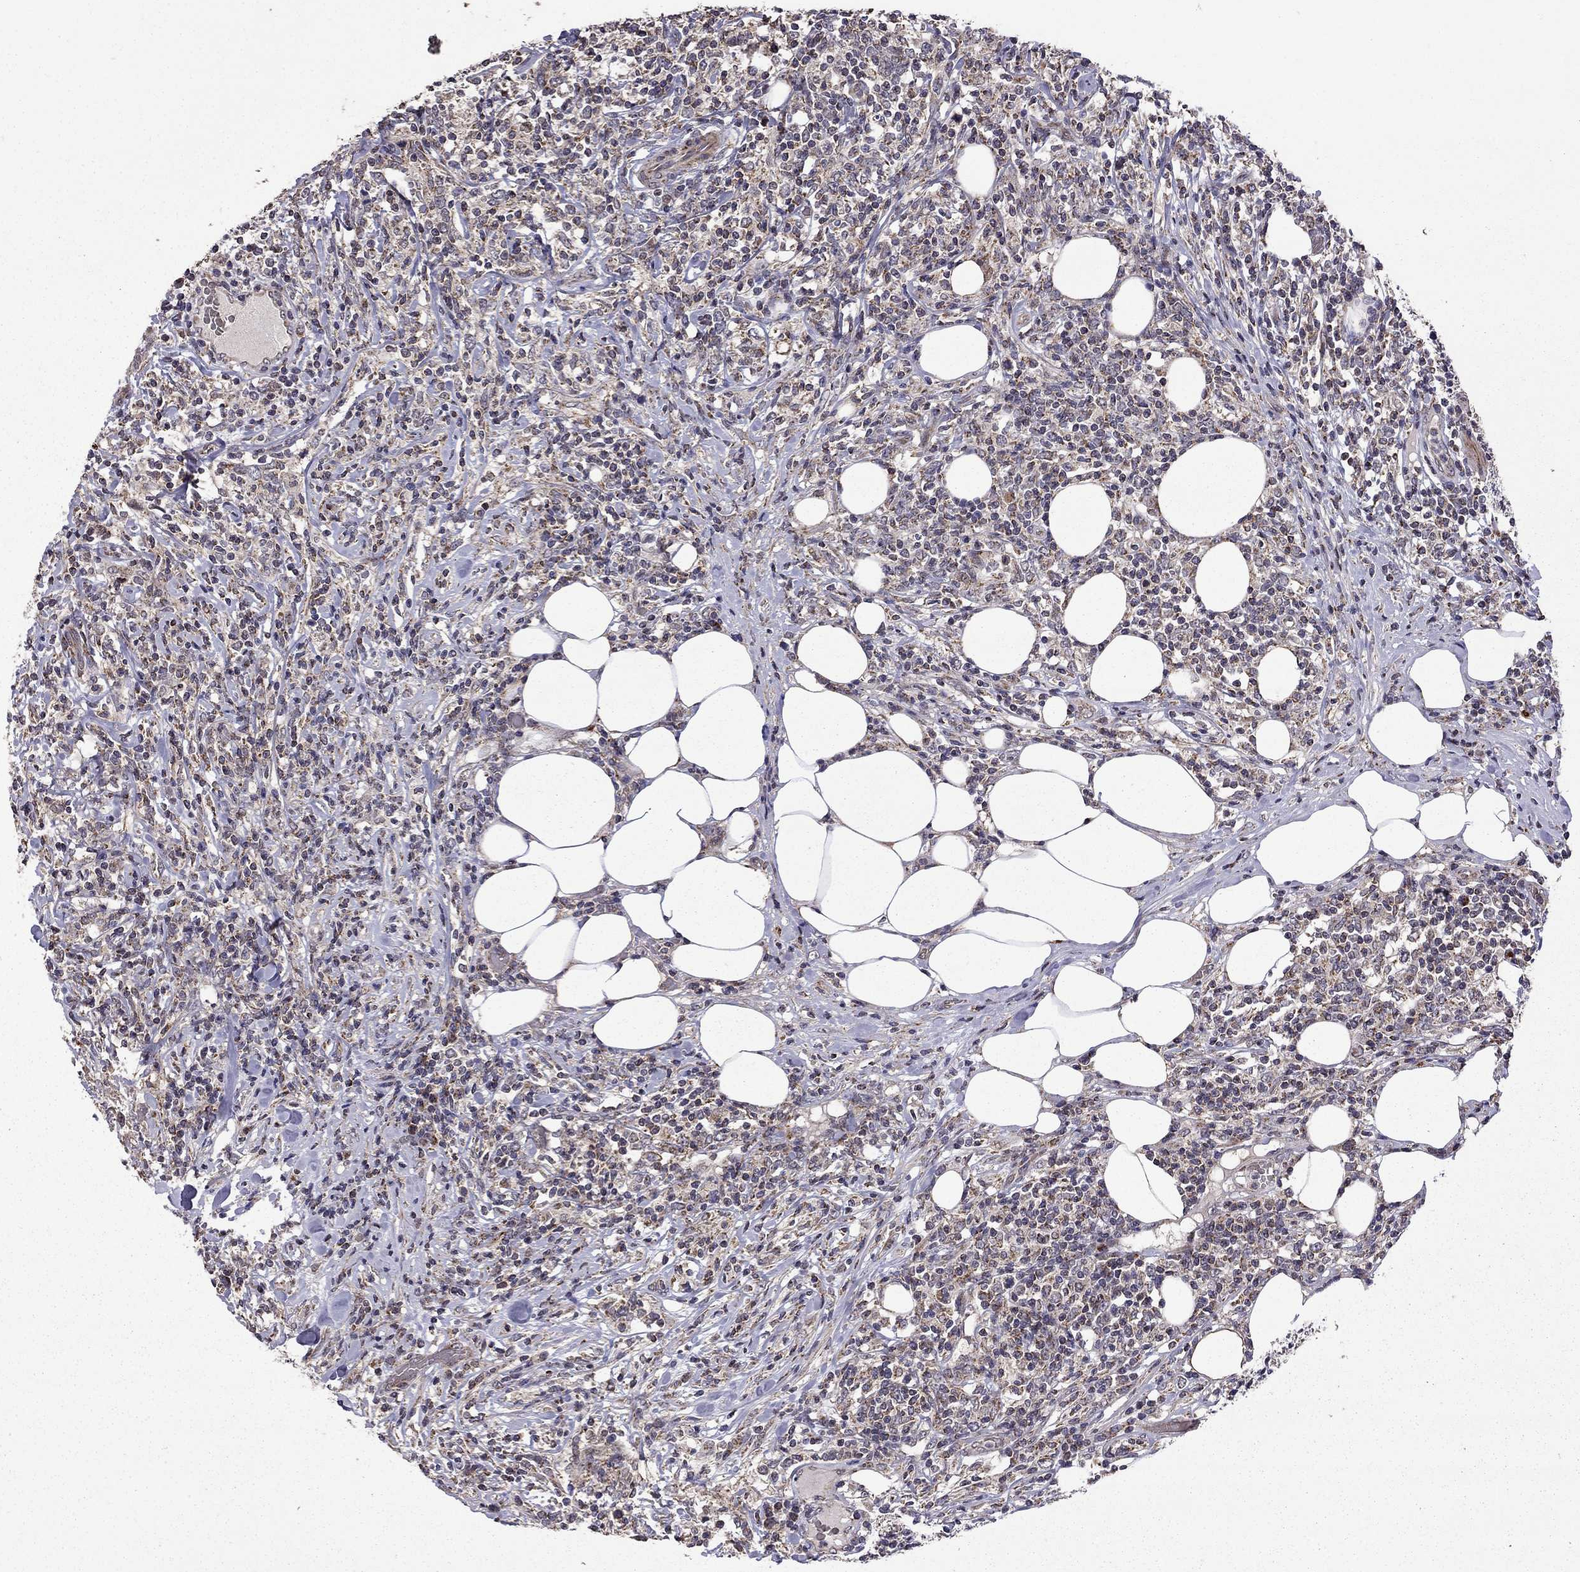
{"staining": {"intensity": "weak", "quantity": ">75%", "location": "cytoplasmic/membranous"}, "tissue": "lymphoma", "cell_type": "Tumor cells", "image_type": "cancer", "snomed": [{"axis": "morphology", "description": "Malignant lymphoma, non-Hodgkin's type, High grade"}, {"axis": "topography", "description": "Lymph node"}], "caption": "Protein staining of lymphoma tissue reveals weak cytoplasmic/membranous staining in about >75% of tumor cells.", "gene": "TAB2", "patient": {"sex": "female", "age": 84}}